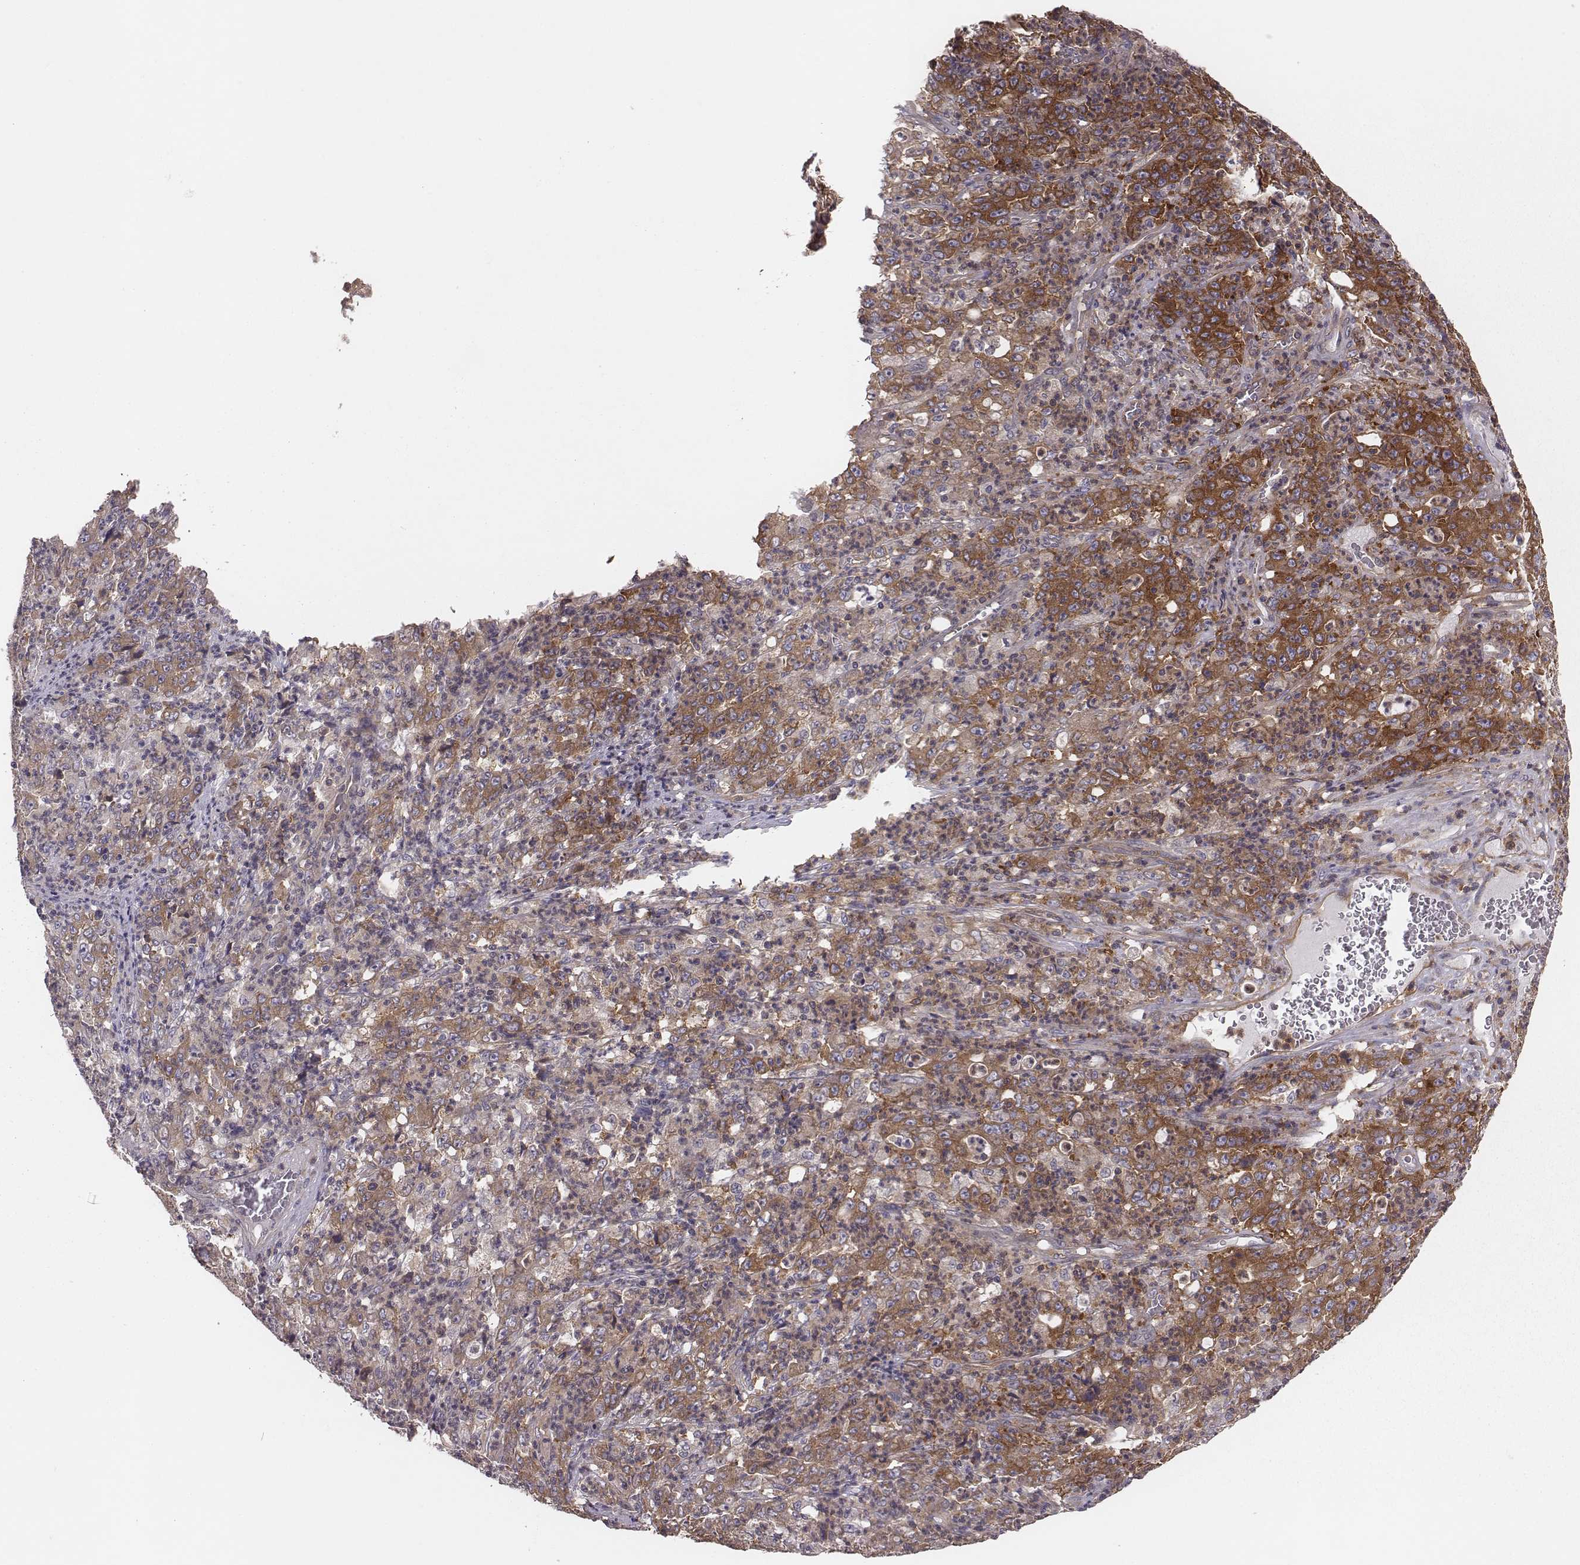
{"staining": {"intensity": "moderate", "quantity": ">75%", "location": "cytoplasmic/membranous"}, "tissue": "stomach cancer", "cell_type": "Tumor cells", "image_type": "cancer", "snomed": [{"axis": "morphology", "description": "Adenocarcinoma, NOS"}, {"axis": "topography", "description": "Stomach, lower"}], "caption": "Immunohistochemistry (IHC) image of neoplastic tissue: human adenocarcinoma (stomach) stained using immunohistochemistry exhibits medium levels of moderate protein expression localized specifically in the cytoplasmic/membranous of tumor cells, appearing as a cytoplasmic/membranous brown color.", "gene": "CAD", "patient": {"sex": "female", "age": 71}}